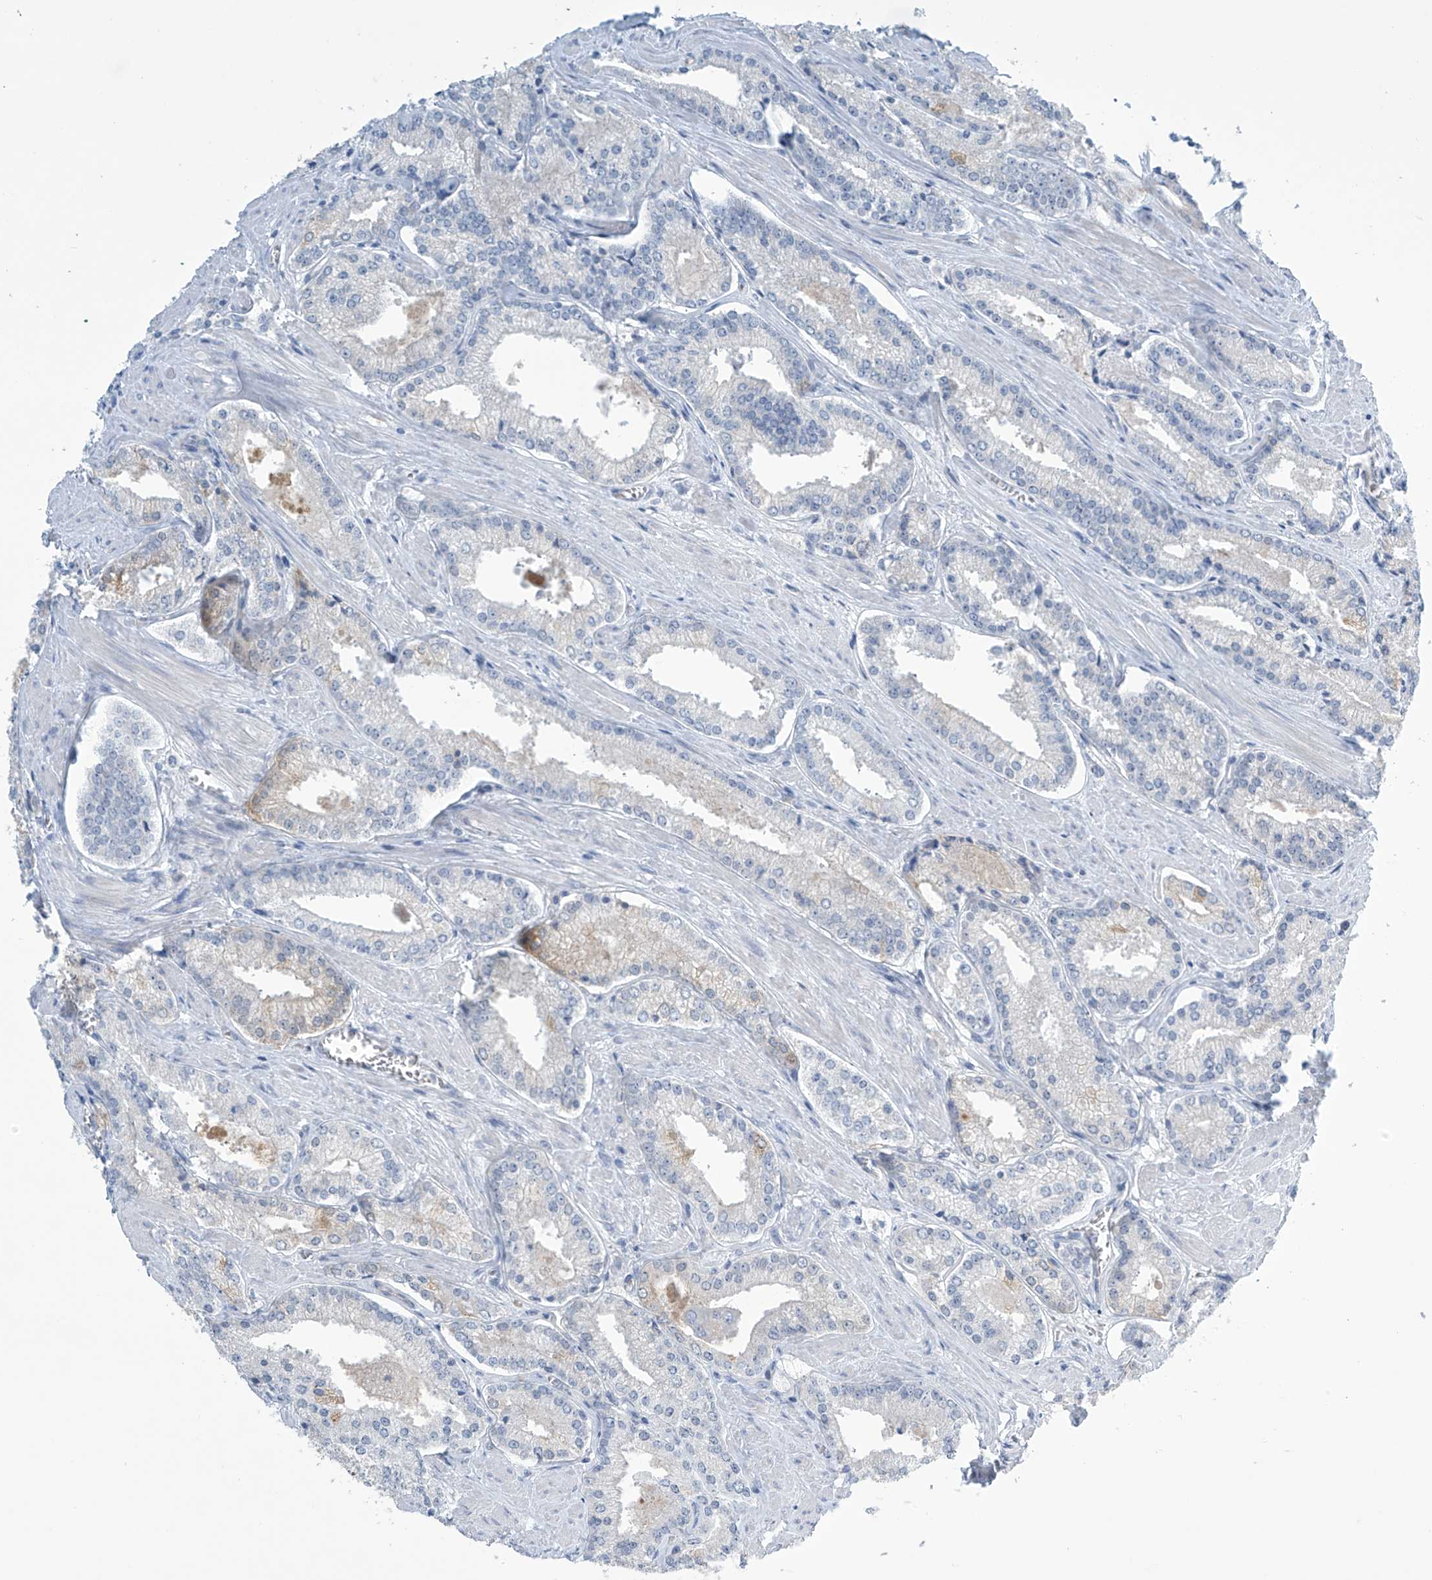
{"staining": {"intensity": "negative", "quantity": "none", "location": "none"}, "tissue": "prostate cancer", "cell_type": "Tumor cells", "image_type": "cancer", "snomed": [{"axis": "morphology", "description": "Adenocarcinoma, Low grade"}, {"axis": "topography", "description": "Prostate"}], "caption": "Immunohistochemical staining of human prostate cancer exhibits no significant expression in tumor cells. (DAB (3,3'-diaminobenzidine) immunohistochemistry with hematoxylin counter stain).", "gene": "SLC35A5", "patient": {"sex": "male", "age": 54}}